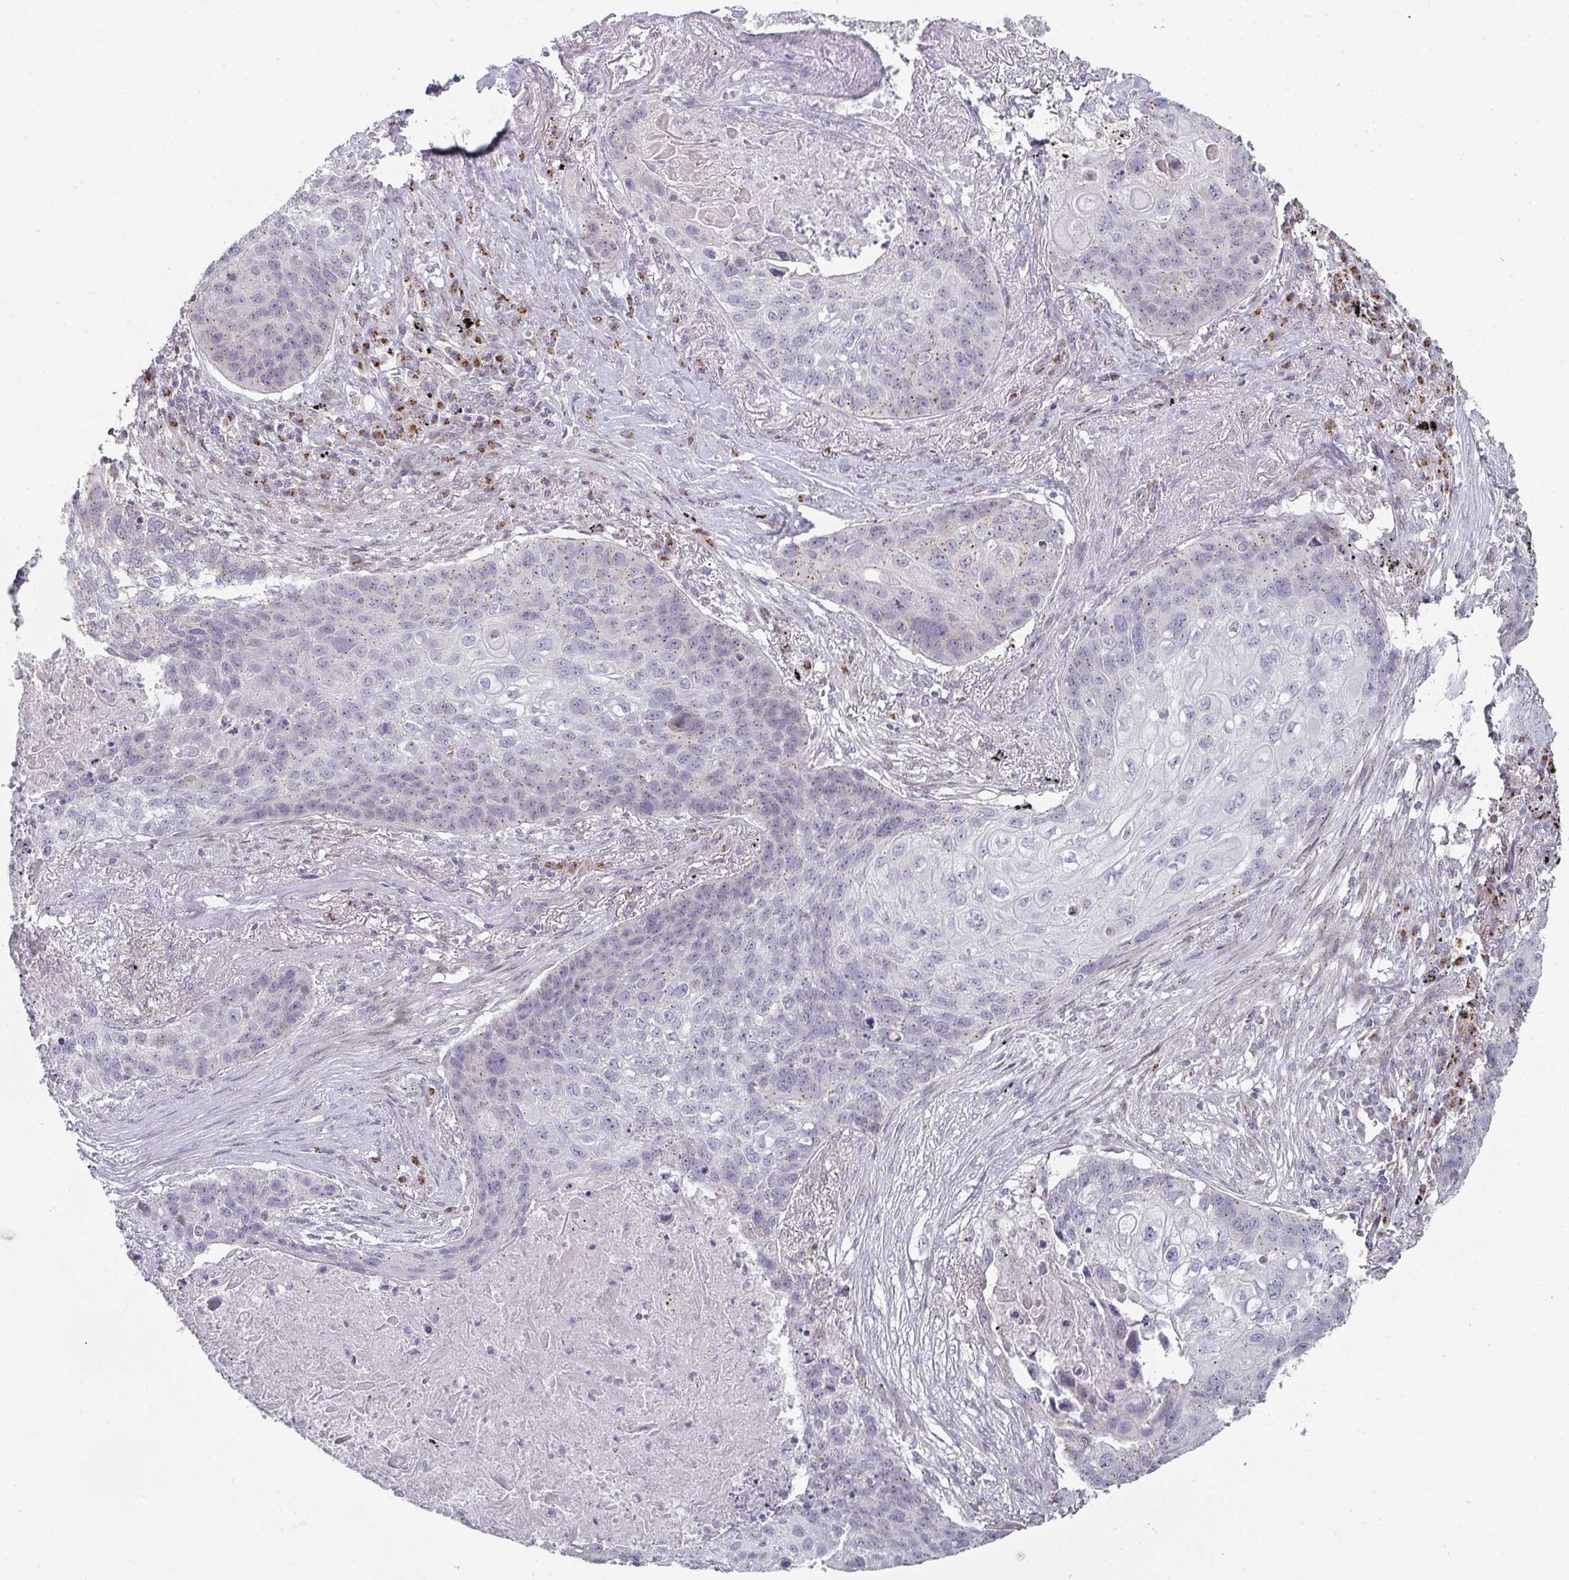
{"staining": {"intensity": "moderate", "quantity": "25%-75%", "location": "cytoplasmic/membranous"}, "tissue": "lung cancer", "cell_type": "Tumor cells", "image_type": "cancer", "snomed": [{"axis": "morphology", "description": "Squamous cell carcinoma, NOS"}, {"axis": "topography", "description": "Lung"}], "caption": "Immunohistochemical staining of human lung squamous cell carcinoma shows medium levels of moderate cytoplasmic/membranous expression in about 25%-75% of tumor cells. (DAB = brown stain, brightfield microscopy at high magnification).", "gene": "ZNF526", "patient": {"sex": "female", "age": 63}}